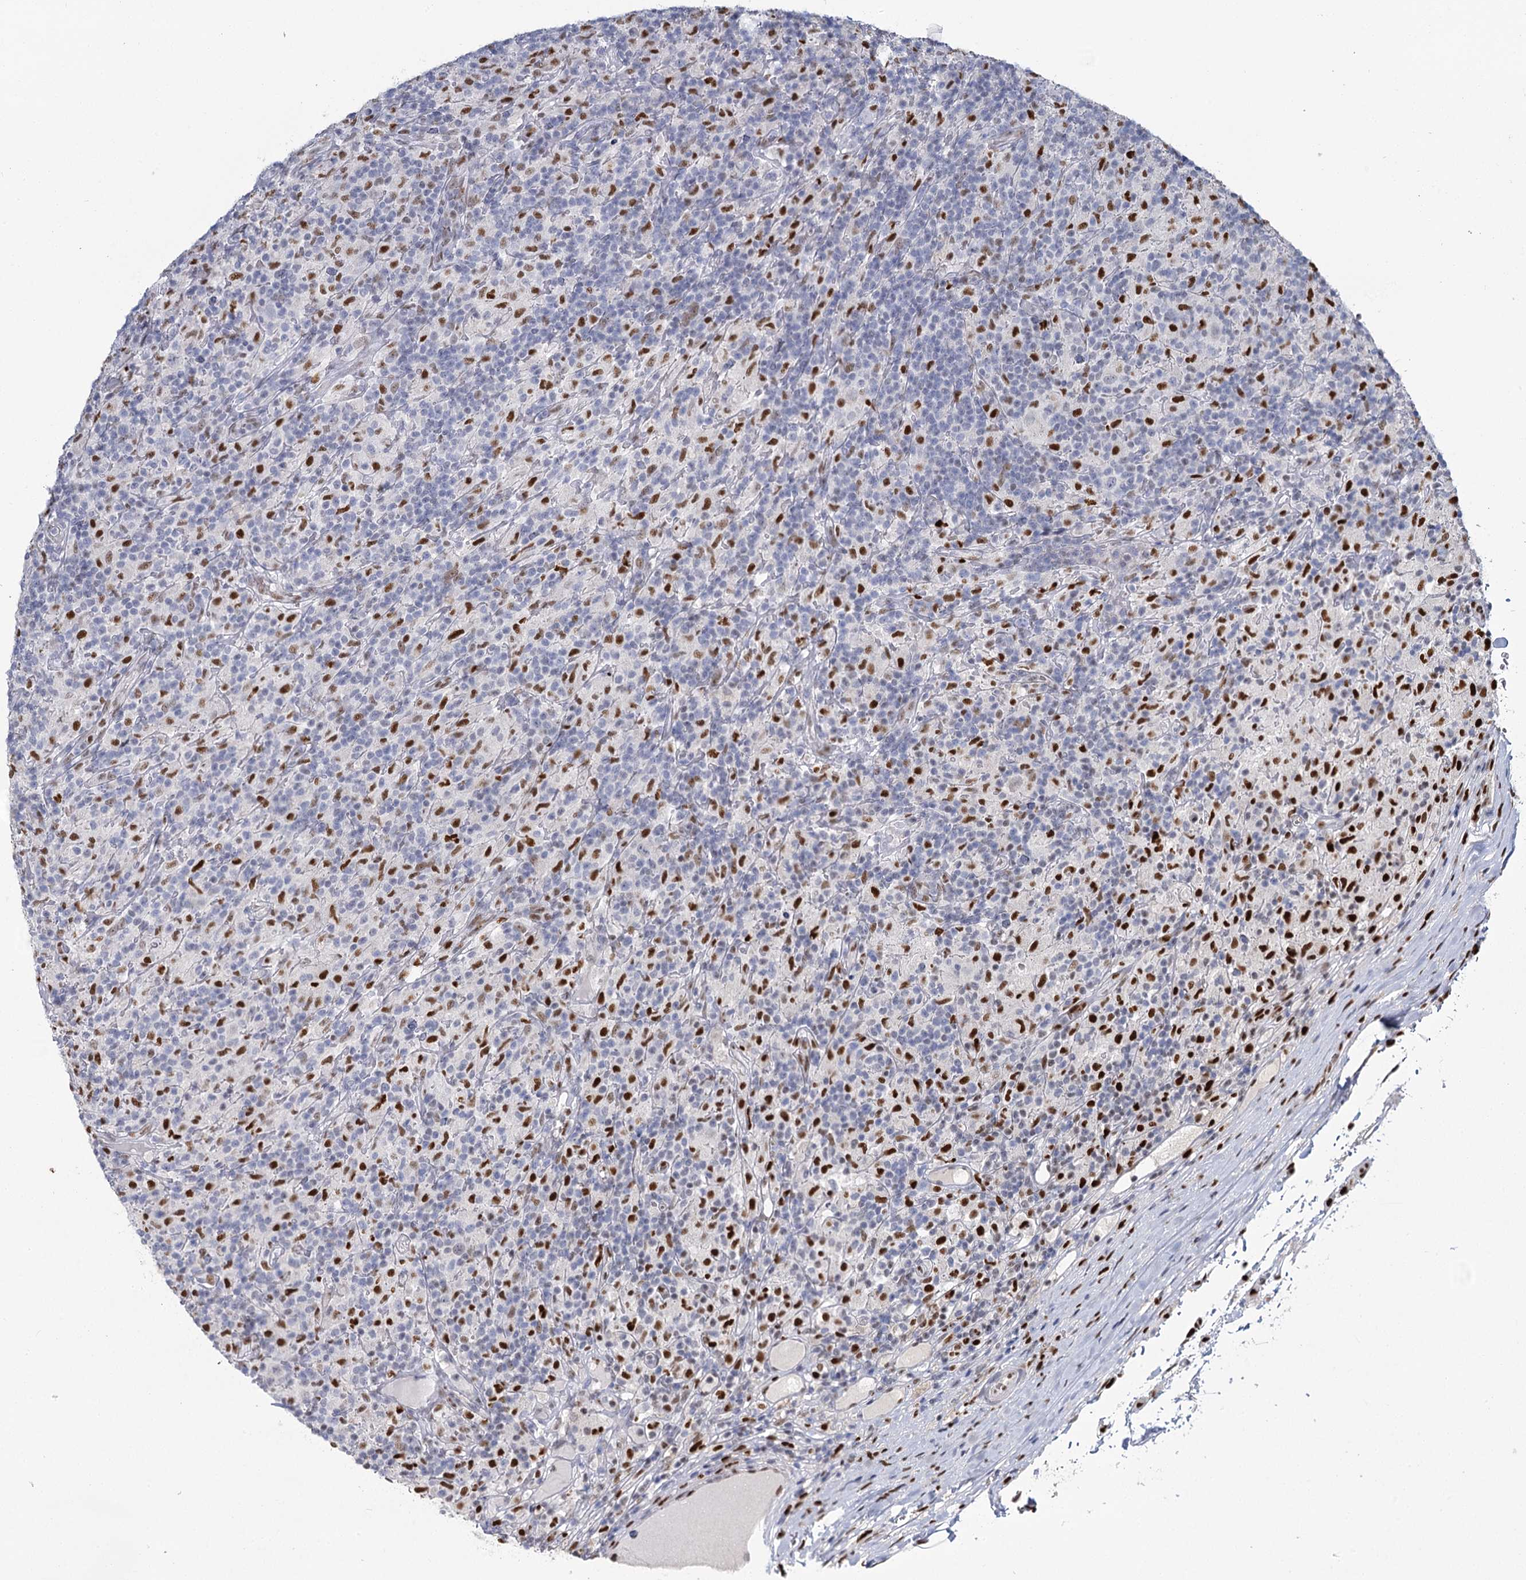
{"staining": {"intensity": "negative", "quantity": "none", "location": "none"}, "tissue": "lymphoma", "cell_type": "Tumor cells", "image_type": "cancer", "snomed": [{"axis": "morphology", "description": "Hodgkin's disease, NOS"}, {"axis": "topography", "description": "Lymph node"}], "caption": "DAB immunohistochemical staining of lymphoma shows no significant positivity in tumor cells.", "gene": "IGSF3", "patient": {"sex": "male", "age": 70}}